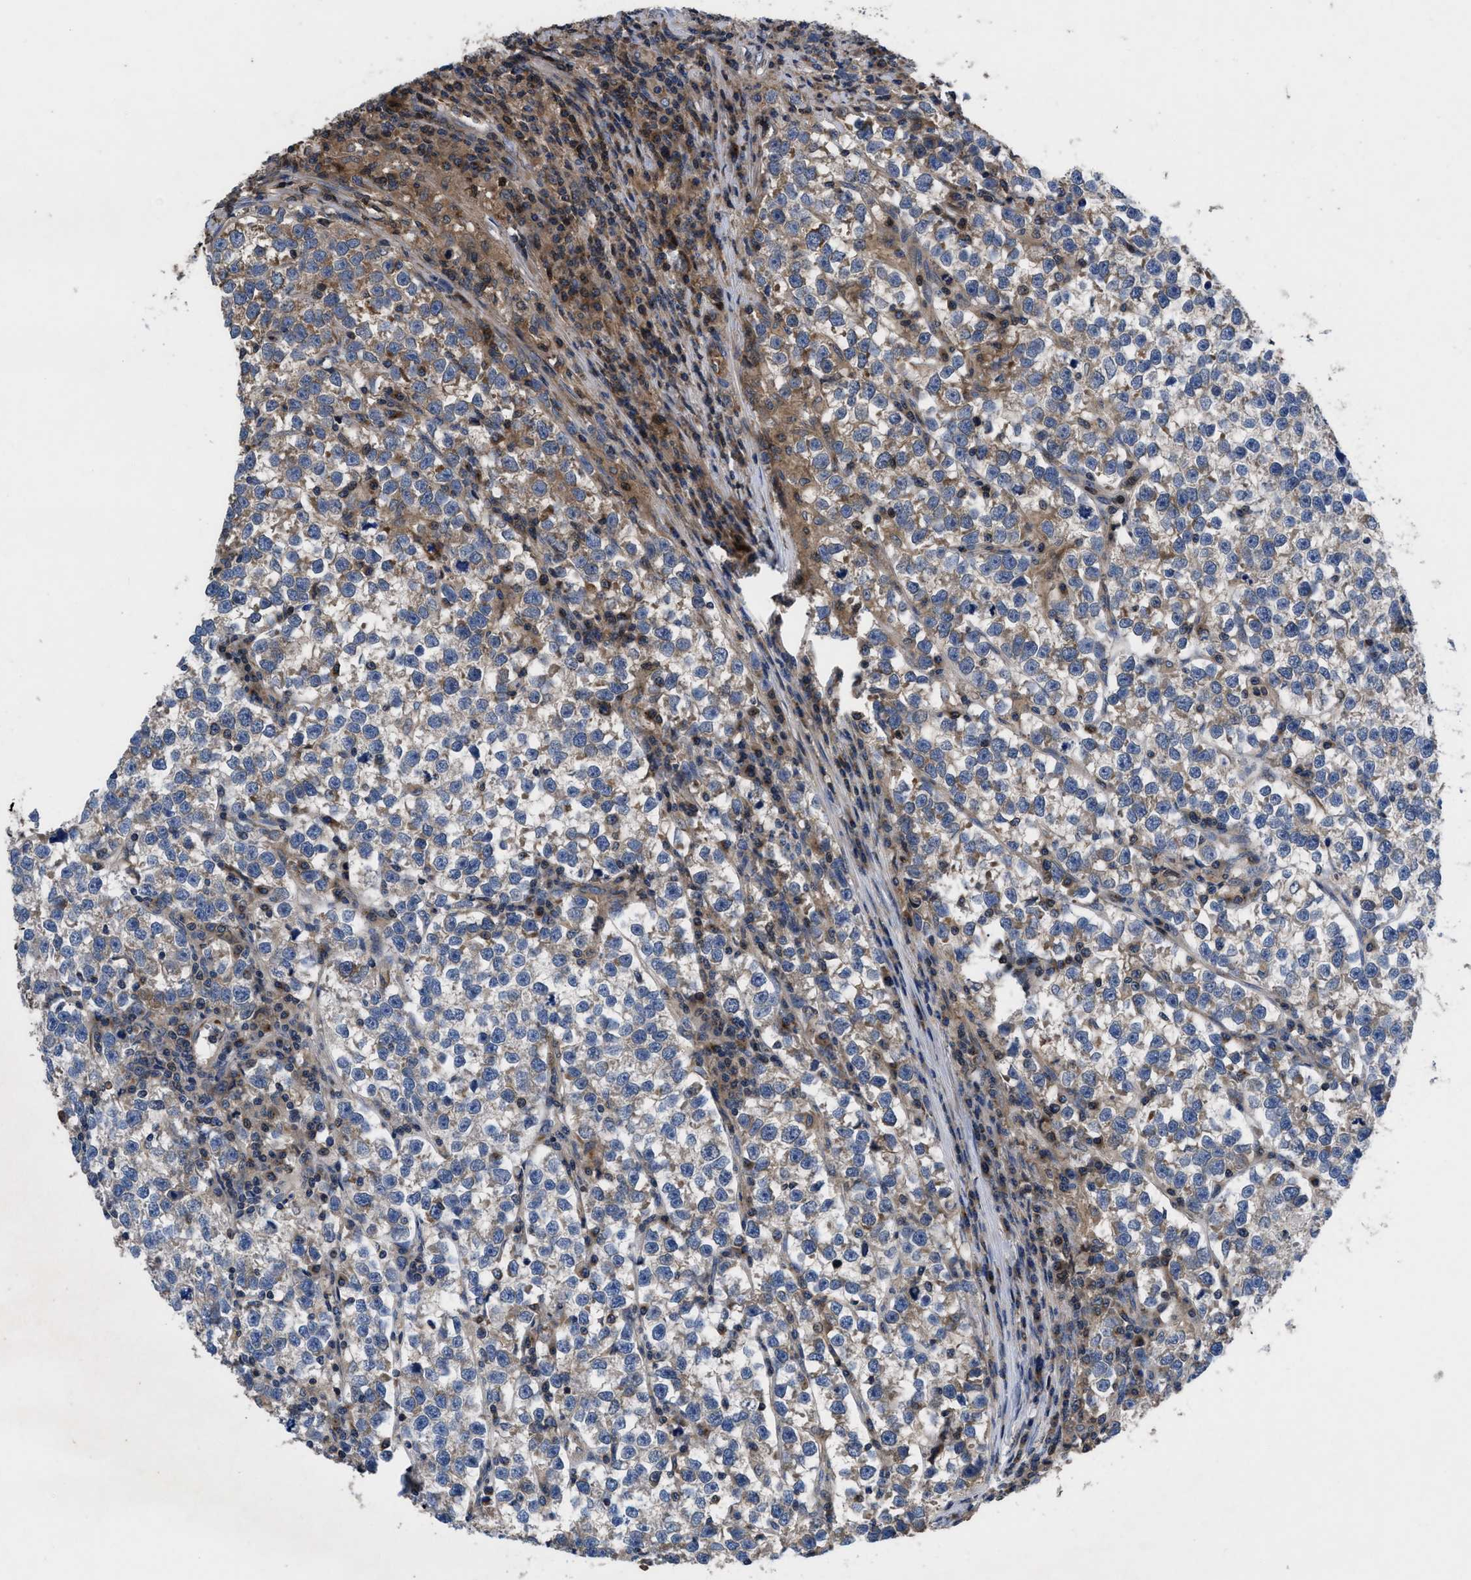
{"staining": {"intensity": "weak", "quantity": ">75%", "location": "cytoplasmic/membranous"}, "tissue": "testis cancer", "cell_type": "Tumor cells", "image_type": "cancer", "snomed": [{"axis": "morphology", "description": "Normal tissue, NOS"}, {"axis": "morphology", "description": "Seminoma, NOS"}, {"axis": "topography", "description": "Testis"}], "caption": "Testis cancer (seminoma) was stained to show a protein in brown. There is low levels of weak cytoplasmic/membranous staining in about >75% of tumor cells.", "gene": "YBEY", "patient": {"sex": "male", "age": 43}}